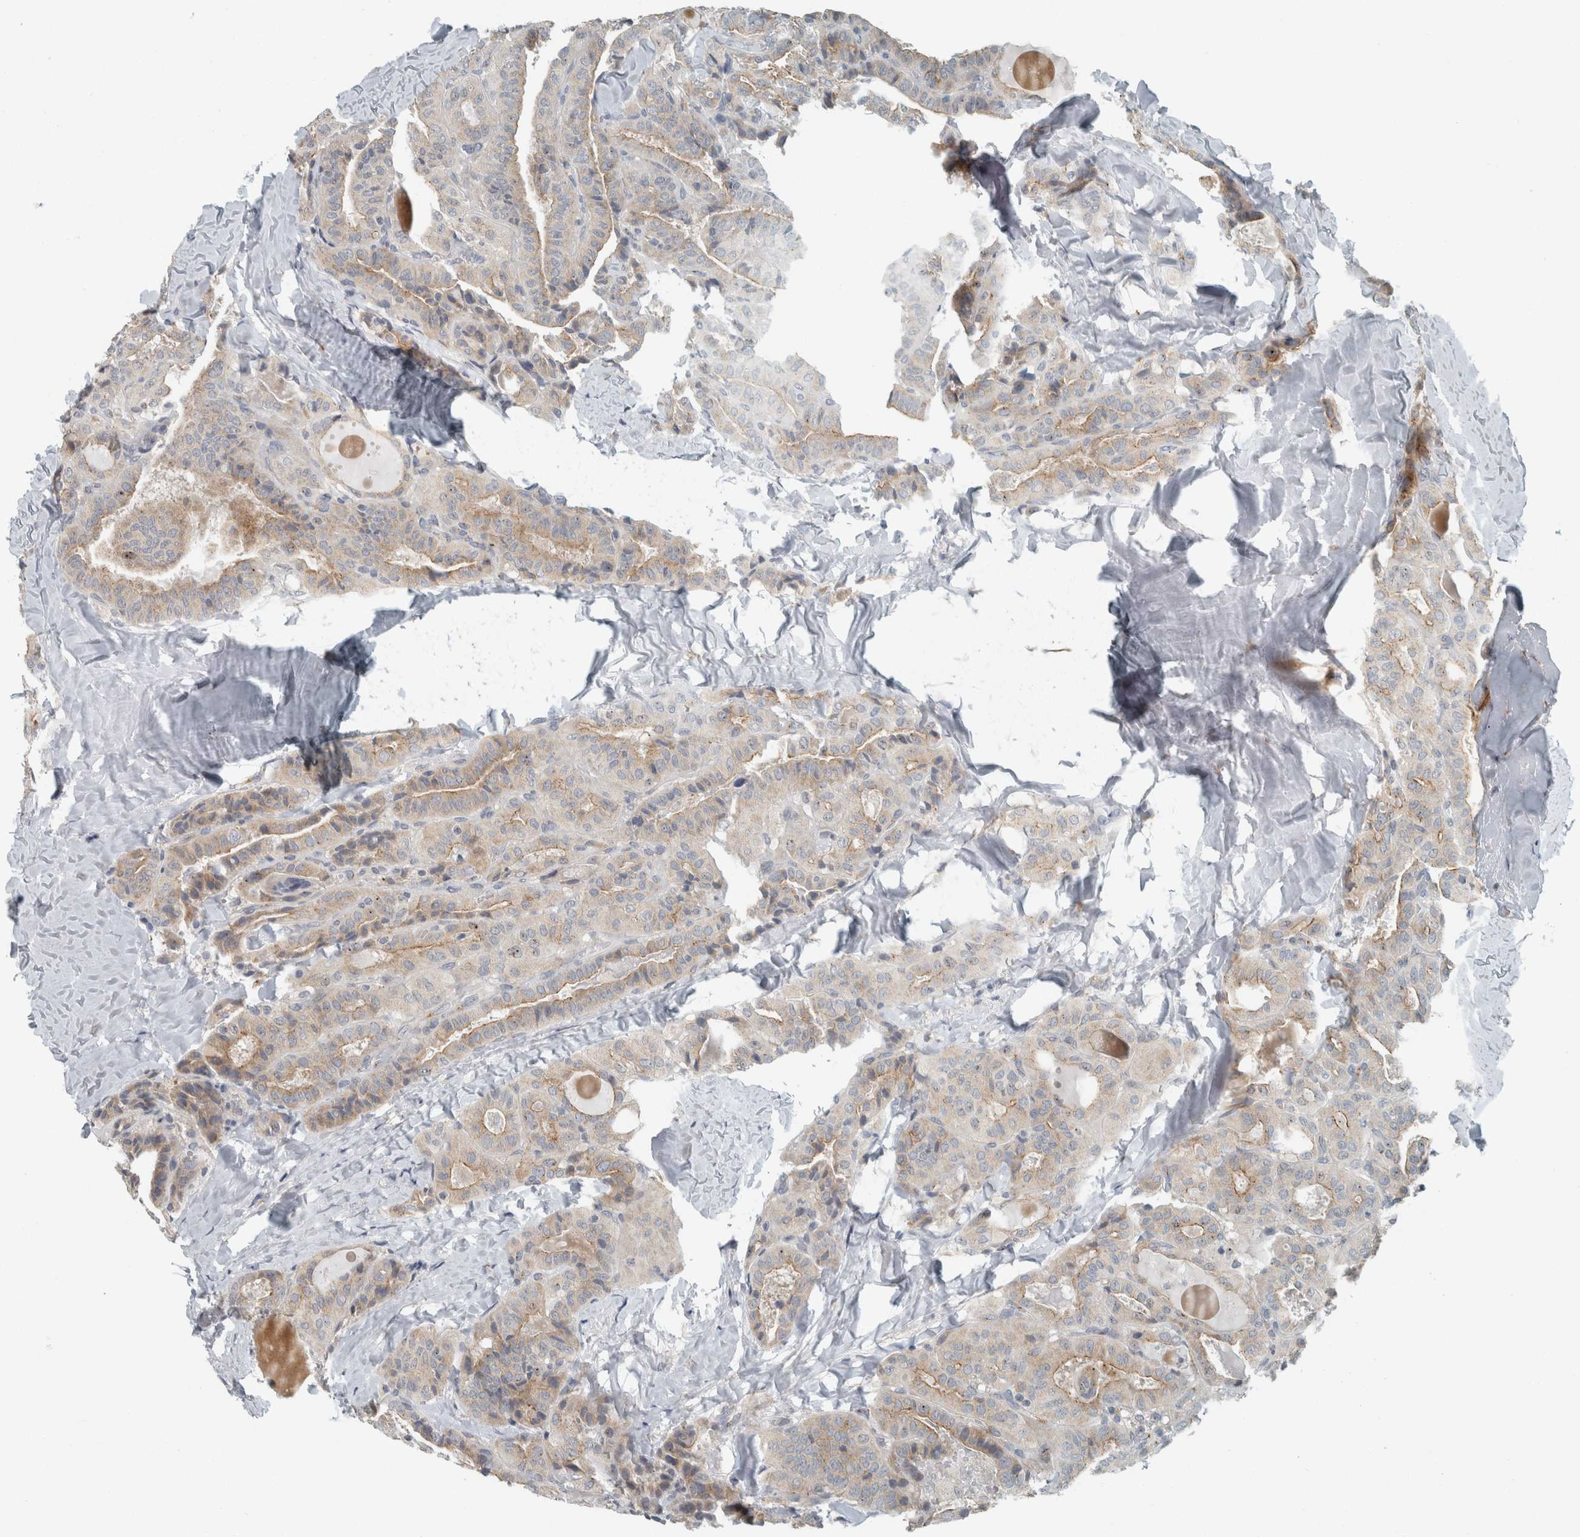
{"staining": {"intensity": "weak", "quantity": "<25%", "location": "cytoplasmic/membranous"}, "tissue": "thyroid cancer", "cell_type": "Tumor cells", "image_type": "cancer", "snomed": [{"axis": "morphology", "description": "Papillary adenocarcinoma, NOS"}, {"axis": "topography", "description": "Thyroid gland"}], "caption": "This is an immunohistochemistry (IHC) image of human thyroid papillary adenocarcinoma. There is no staining in tumor cells.", "gene": "KIF1C", "patient": {"sex": "male", "age": 77}}